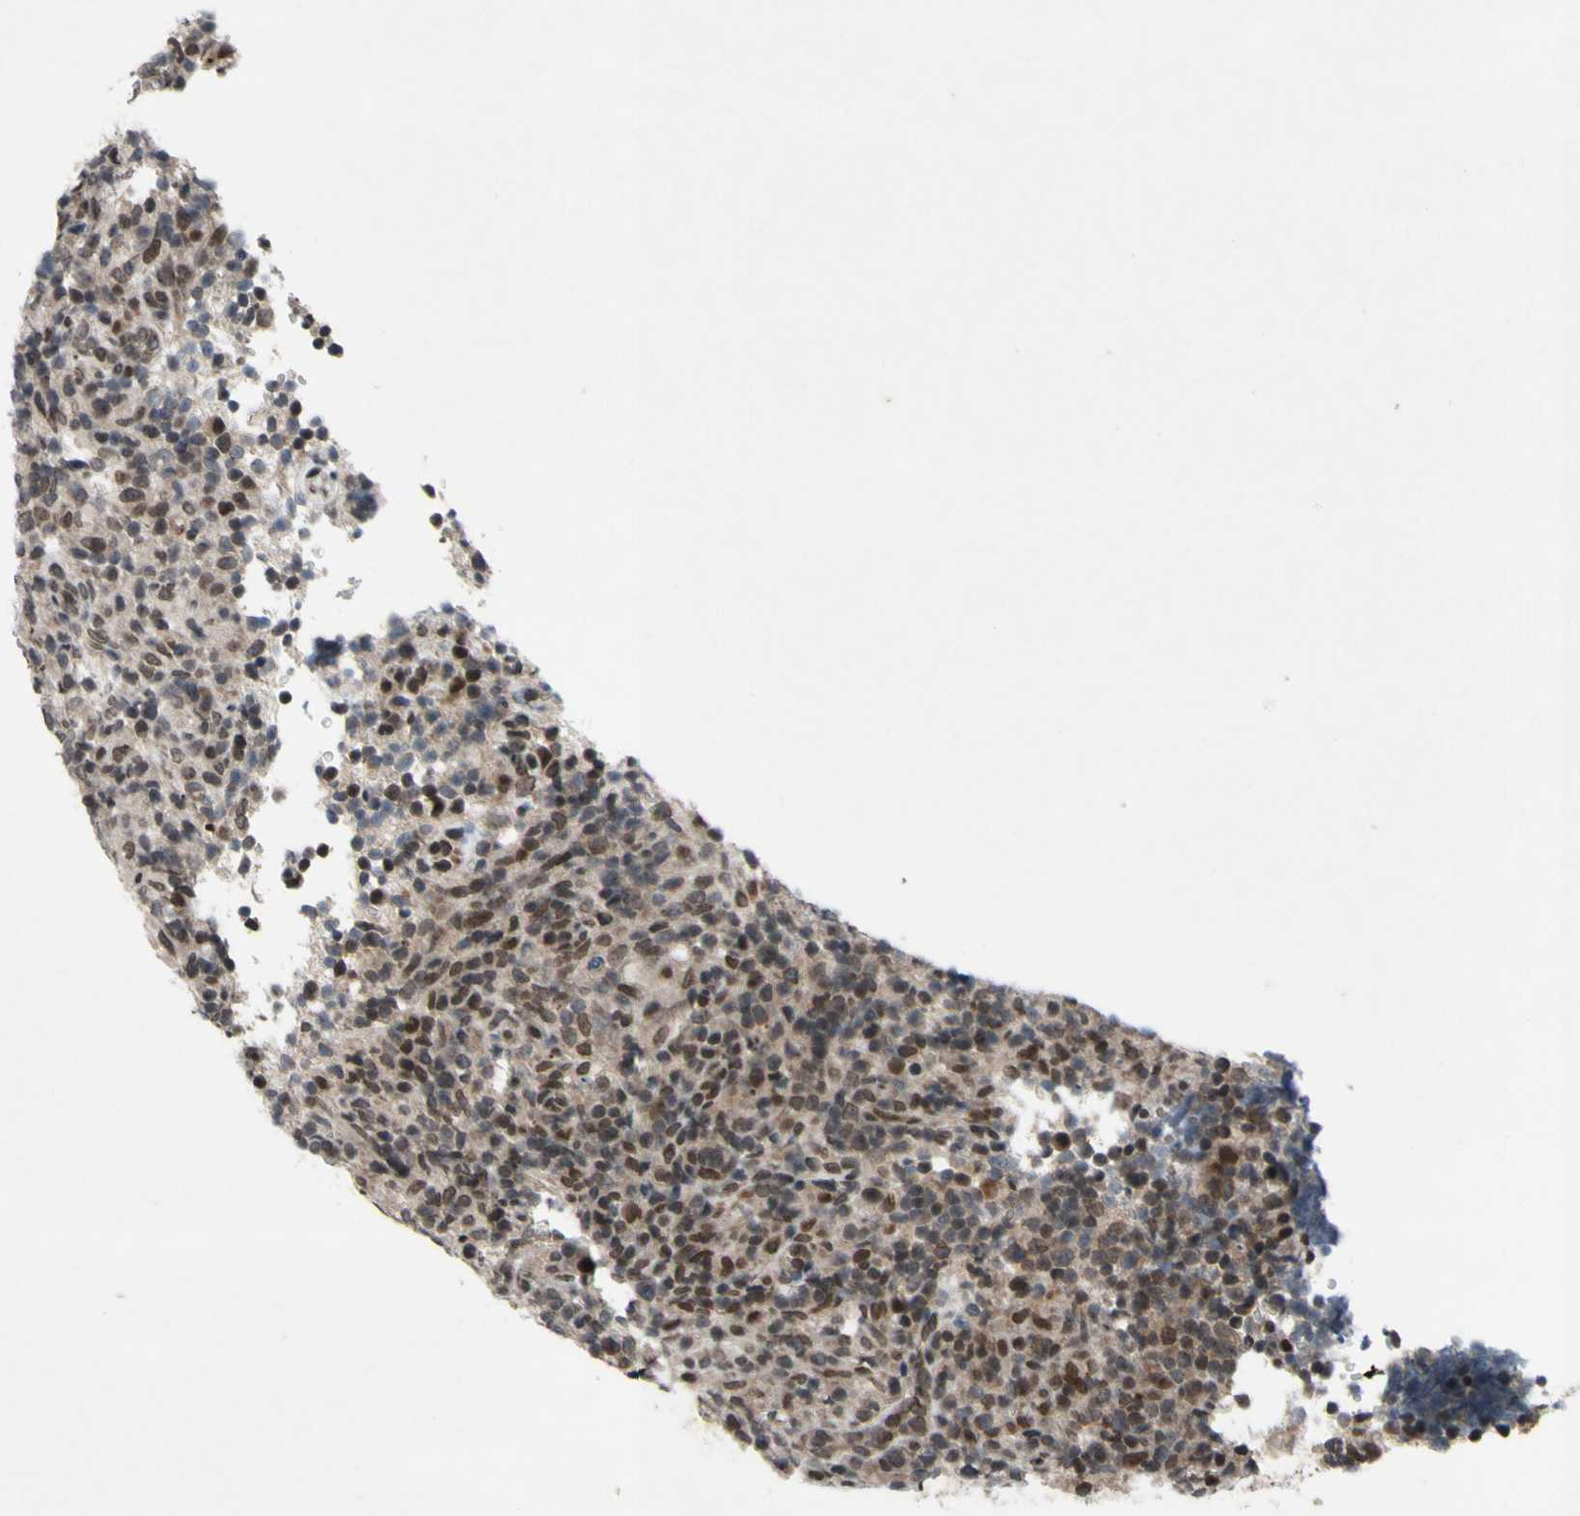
{"staining": {"intensity": "strong", "quantity": "<25%", "location": "nuclear"}, "tissue": "lymphoma", "cell_type": "Tumor cells", "image_type": "cancer", "snomed": [{"axis": "morphology", "description": "Malignant lymphoma, non-Hodgkin's type, High grade"}, {"axis": "topography", "description": "Lymph node"}], "caption": "Immunohistochemistry (IHC) of lymphoma reveals medium levels of strong nuclear staining in approximately <25% of tumor cells.", "gene": "XPO1", "patient": {"sex": "female", "age": 76}}